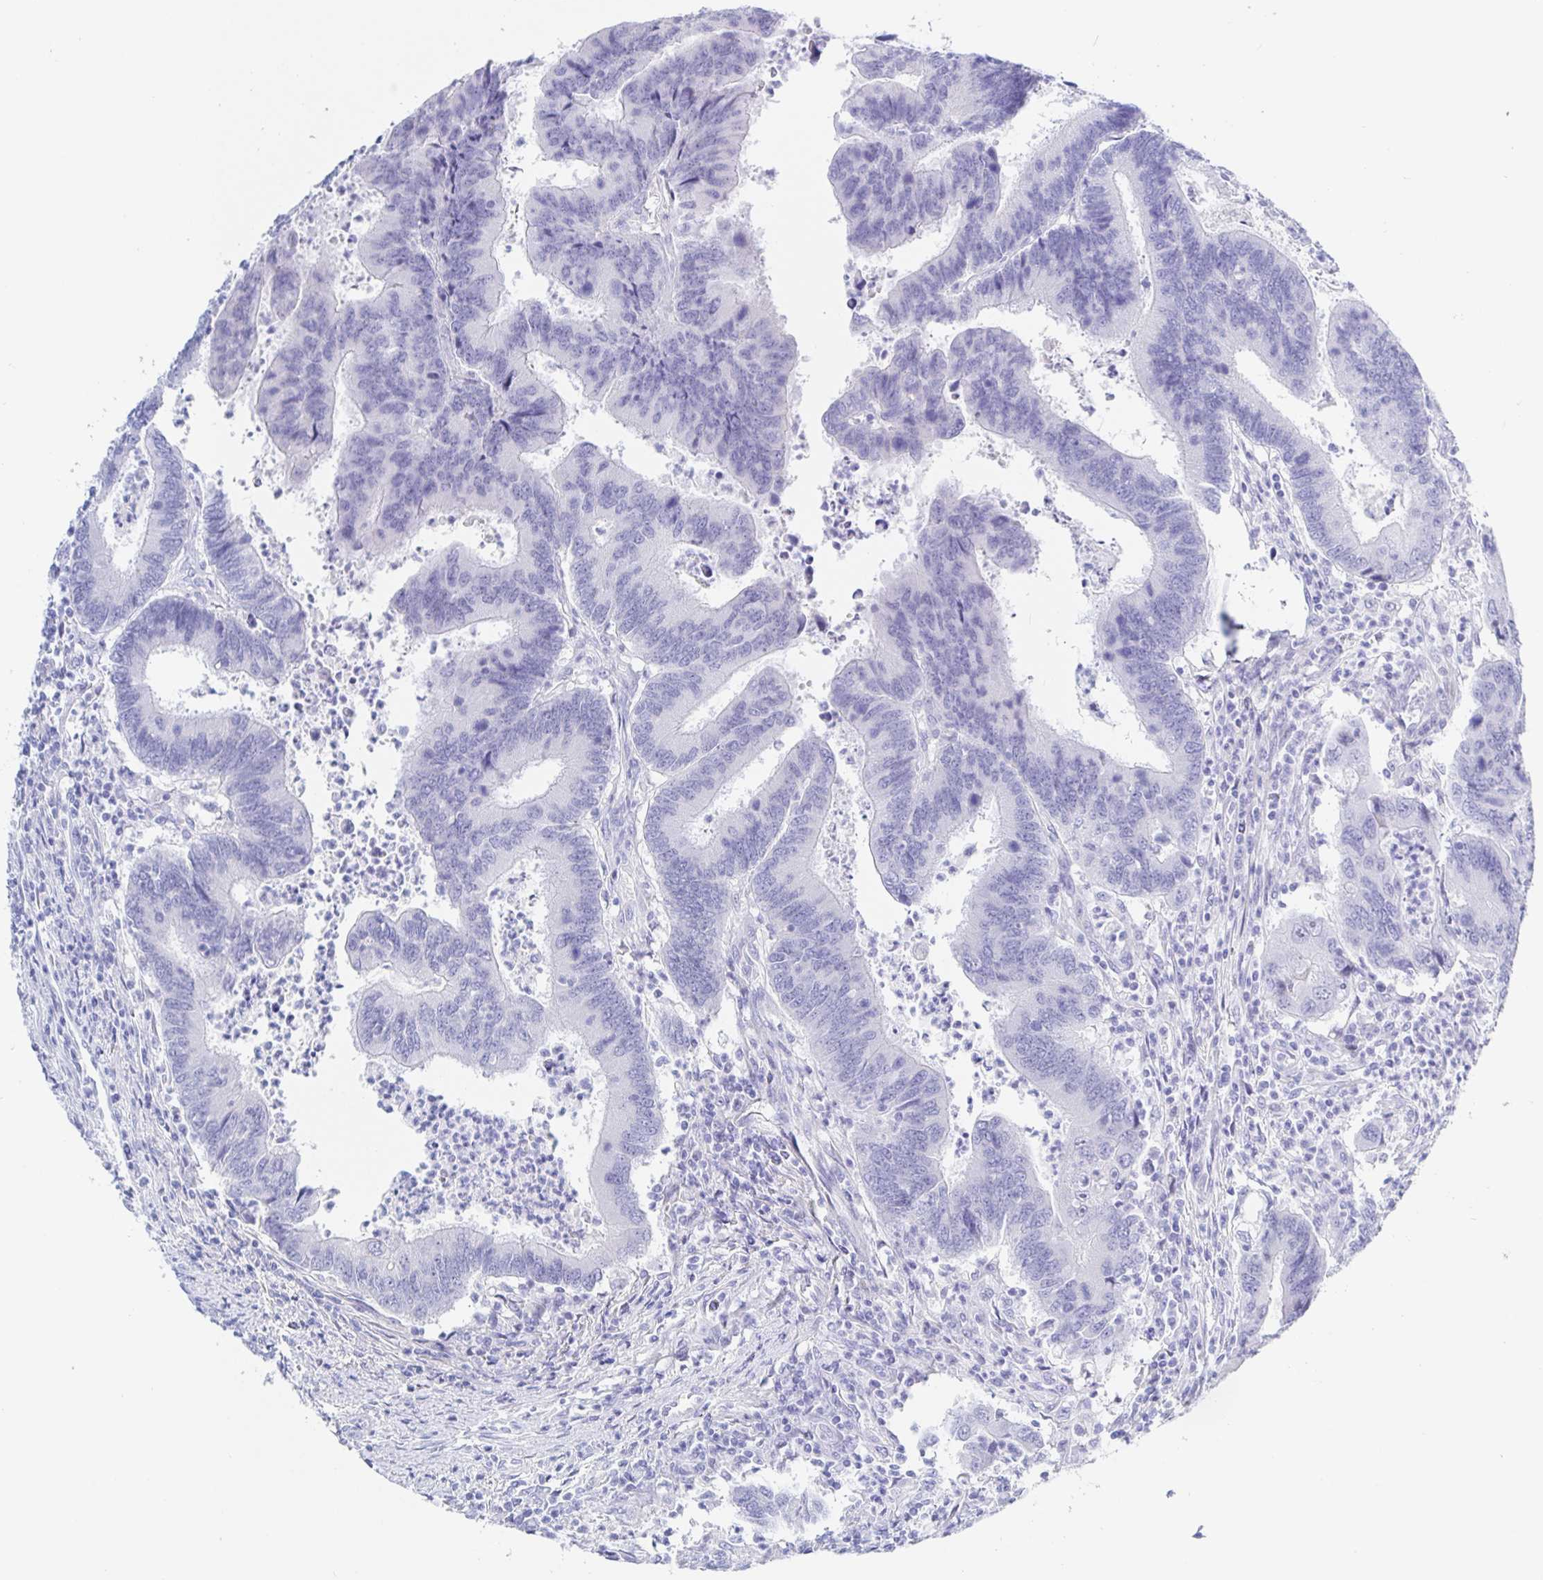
{"staining": {"intensity": "negative", "quantity": "none", "location": "none"}, "tissue": "colorectal cancer", "cell_type": "Tumor cells", "image_type": "cancer", "snomed": [{"axis": "morphology", "description": "Adenocarcinoma, NOS"}, {"axis": "topography", "description": "Colon"}], "caption": "Immunohistochemistry (IHC) photomicrograph of neoplastic tissue: human colorectal cancer (adenocarcinoma) stained with DAB (3,3'-diaminobenzidine) shows no significant protein expression in tumor cells. (DAB (3,3'-diaminobenzidine) immunohistochemistry visualized using brightfield microscopy, high magnification).", "gene": "KCNH6", "patient": {"sex": "female", "age": 67}}